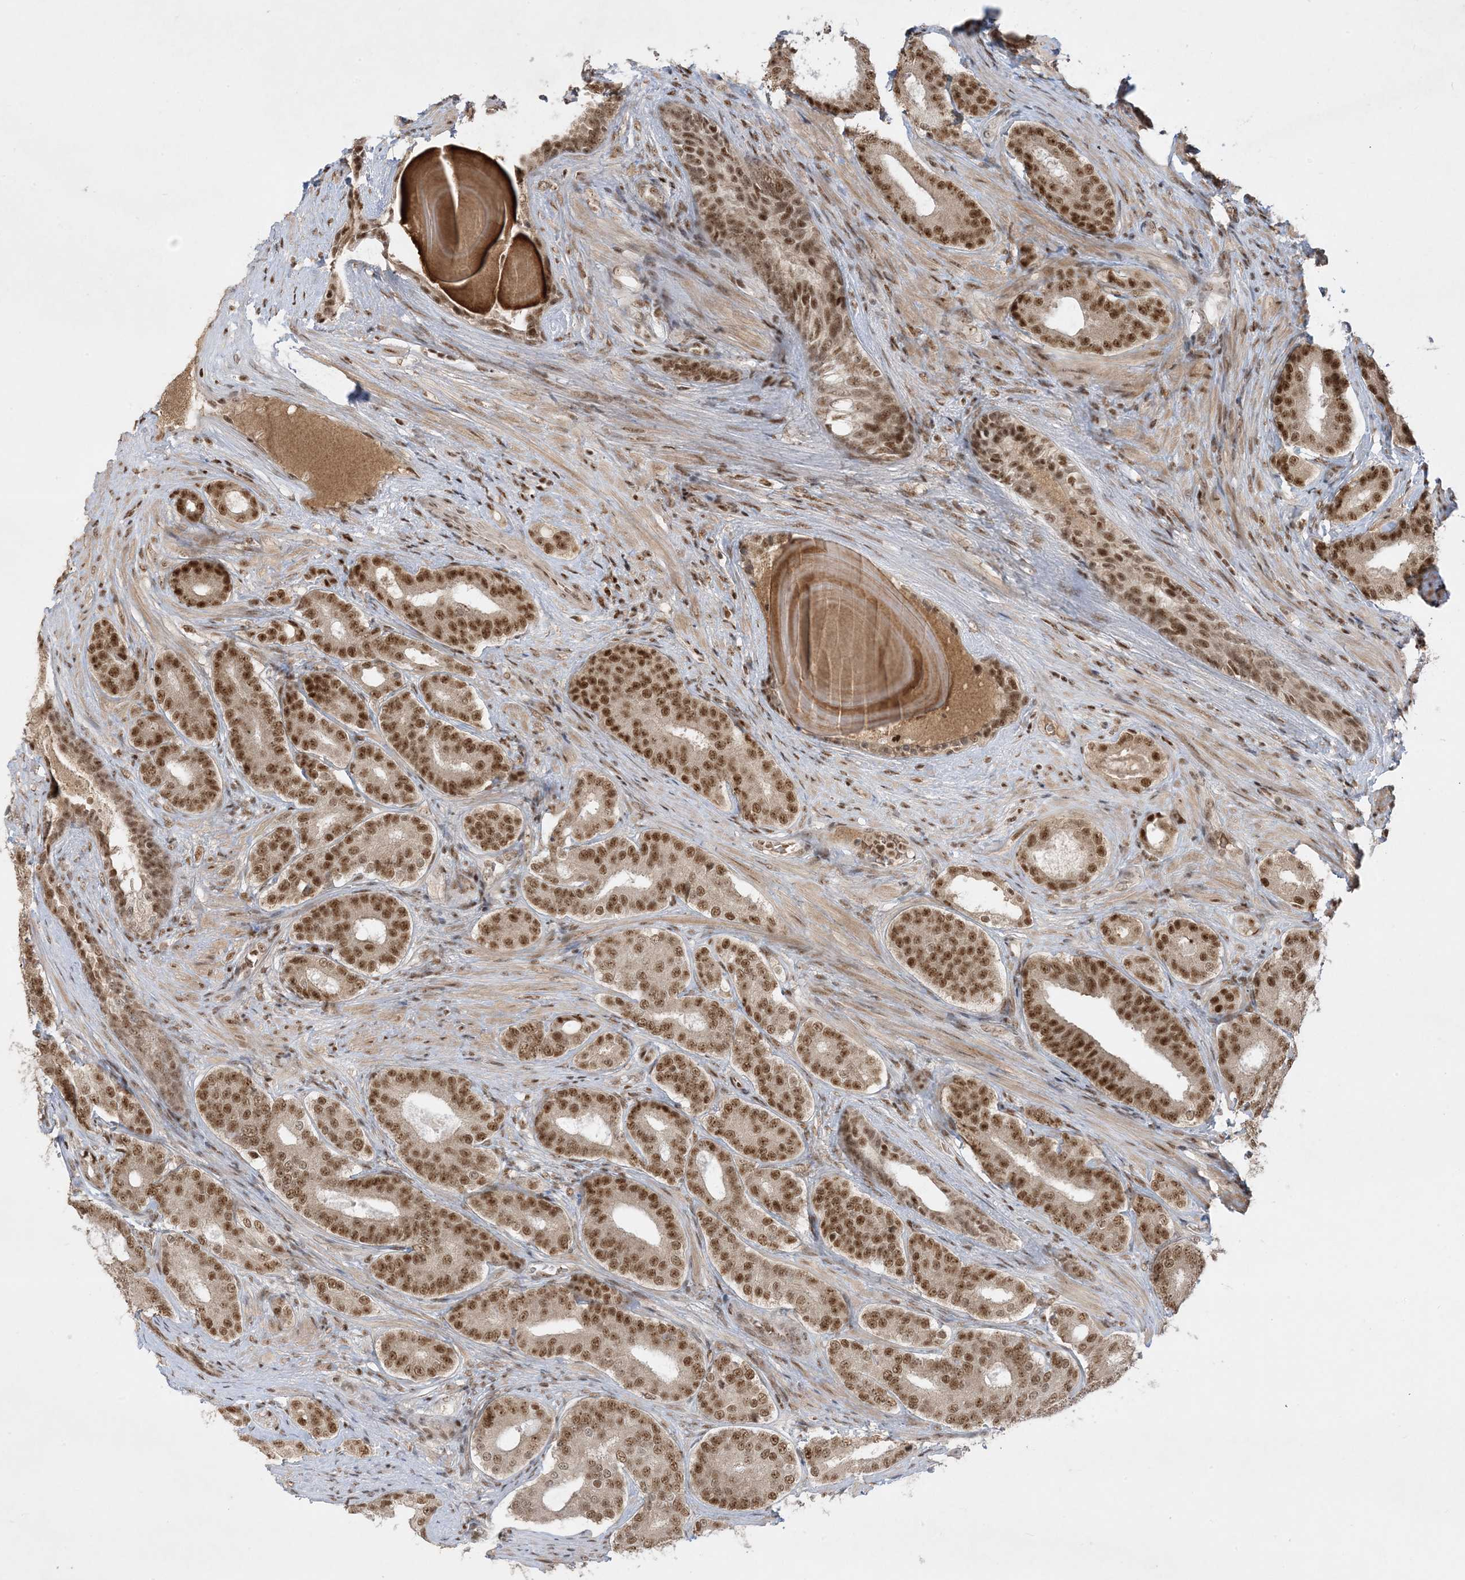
{"staining": {"intensity": "strong", "quantity": ">75%", "location": "nuclear"}, "tissue": "prostate cancer", "cell_type": "Tumor cells", "image_type": "cancer", "snomed": [{"axis": "morphology", "description": "Adenocarcinoma, High grade"}, {"axis": "topography", "description": "Prostate"}], "caption": "Adenocarcinoma (high-grade) (prostate) stained with a brown dye displays strong nuclear positive positivity in about >75% of tumor cells.", "gene": "PPIL2", "patient": {"sex": "male", "age": 60}}